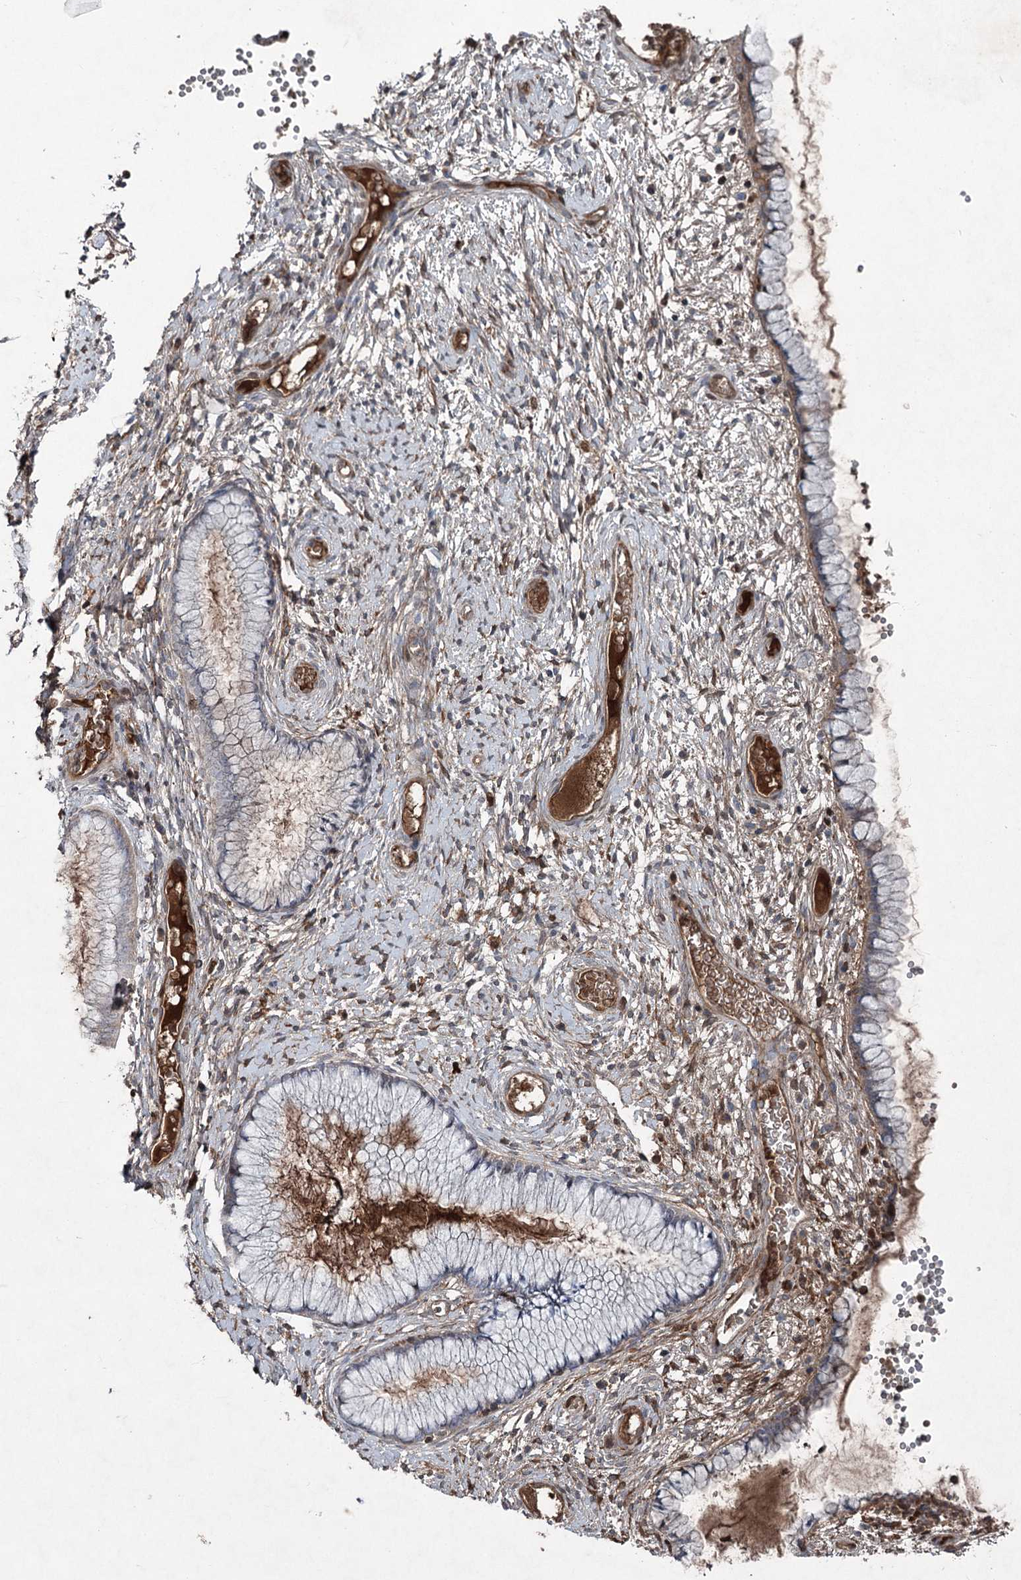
{"staining": {"intensity": "weak", "quantity": "<25%", "location": "cytoplasmic/membranous"}, "tissue": "cervix", "cell_type": "Glandular cells", "image_type": "normal", "snomed": [{"axis": "morphology", "description": "Normal tissue, NOS"}, {"axis": "topography", "description": "Cervix"}], "caption": "This is an immunohistochemistry (IHC) photomicrograph of unremarkable human cervix. There is no staining in glandular cells.", "gene": "PGLYRP2", "patient": {"sex": "female", "age": 42}}